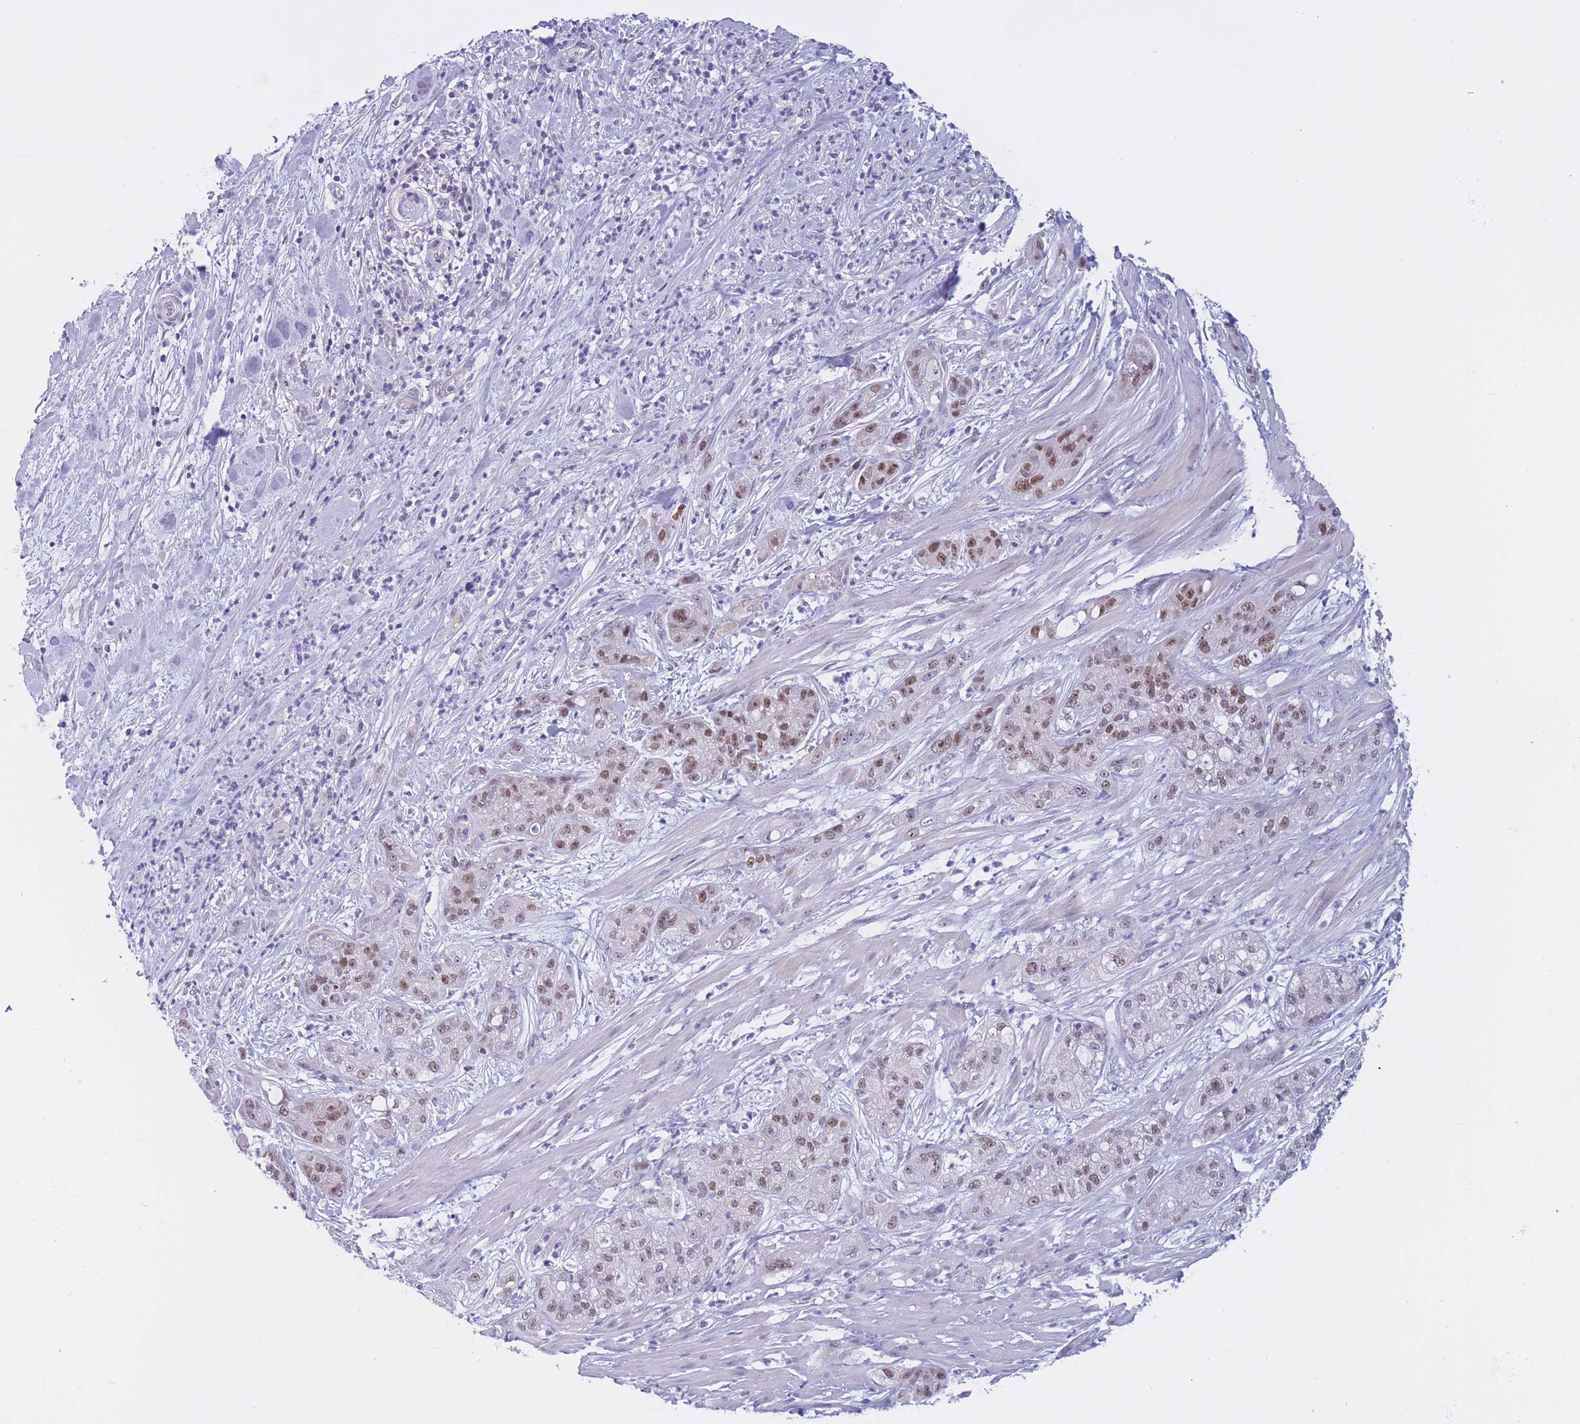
{"staining": {"intensity": "moderate", "quantity": ">75%", "location": "nuclear"}, "tissue": "pancreatic cancer", "cell_type": "Tumor cells", "image_type": "cancer", "snomed": [{"axis": "morphology", "description": "Adenocarcinoma, NOS"}, {"axis": "topography", "description": "Pancreas"}], "caption": "Tumor cells show medium levels of moderate nuclear positivity in about >75% of cells in human pancreatic cancer (adenocarcinoma).", "gene": "BOP1", "patient": {"sex": "female", "age": 78}}